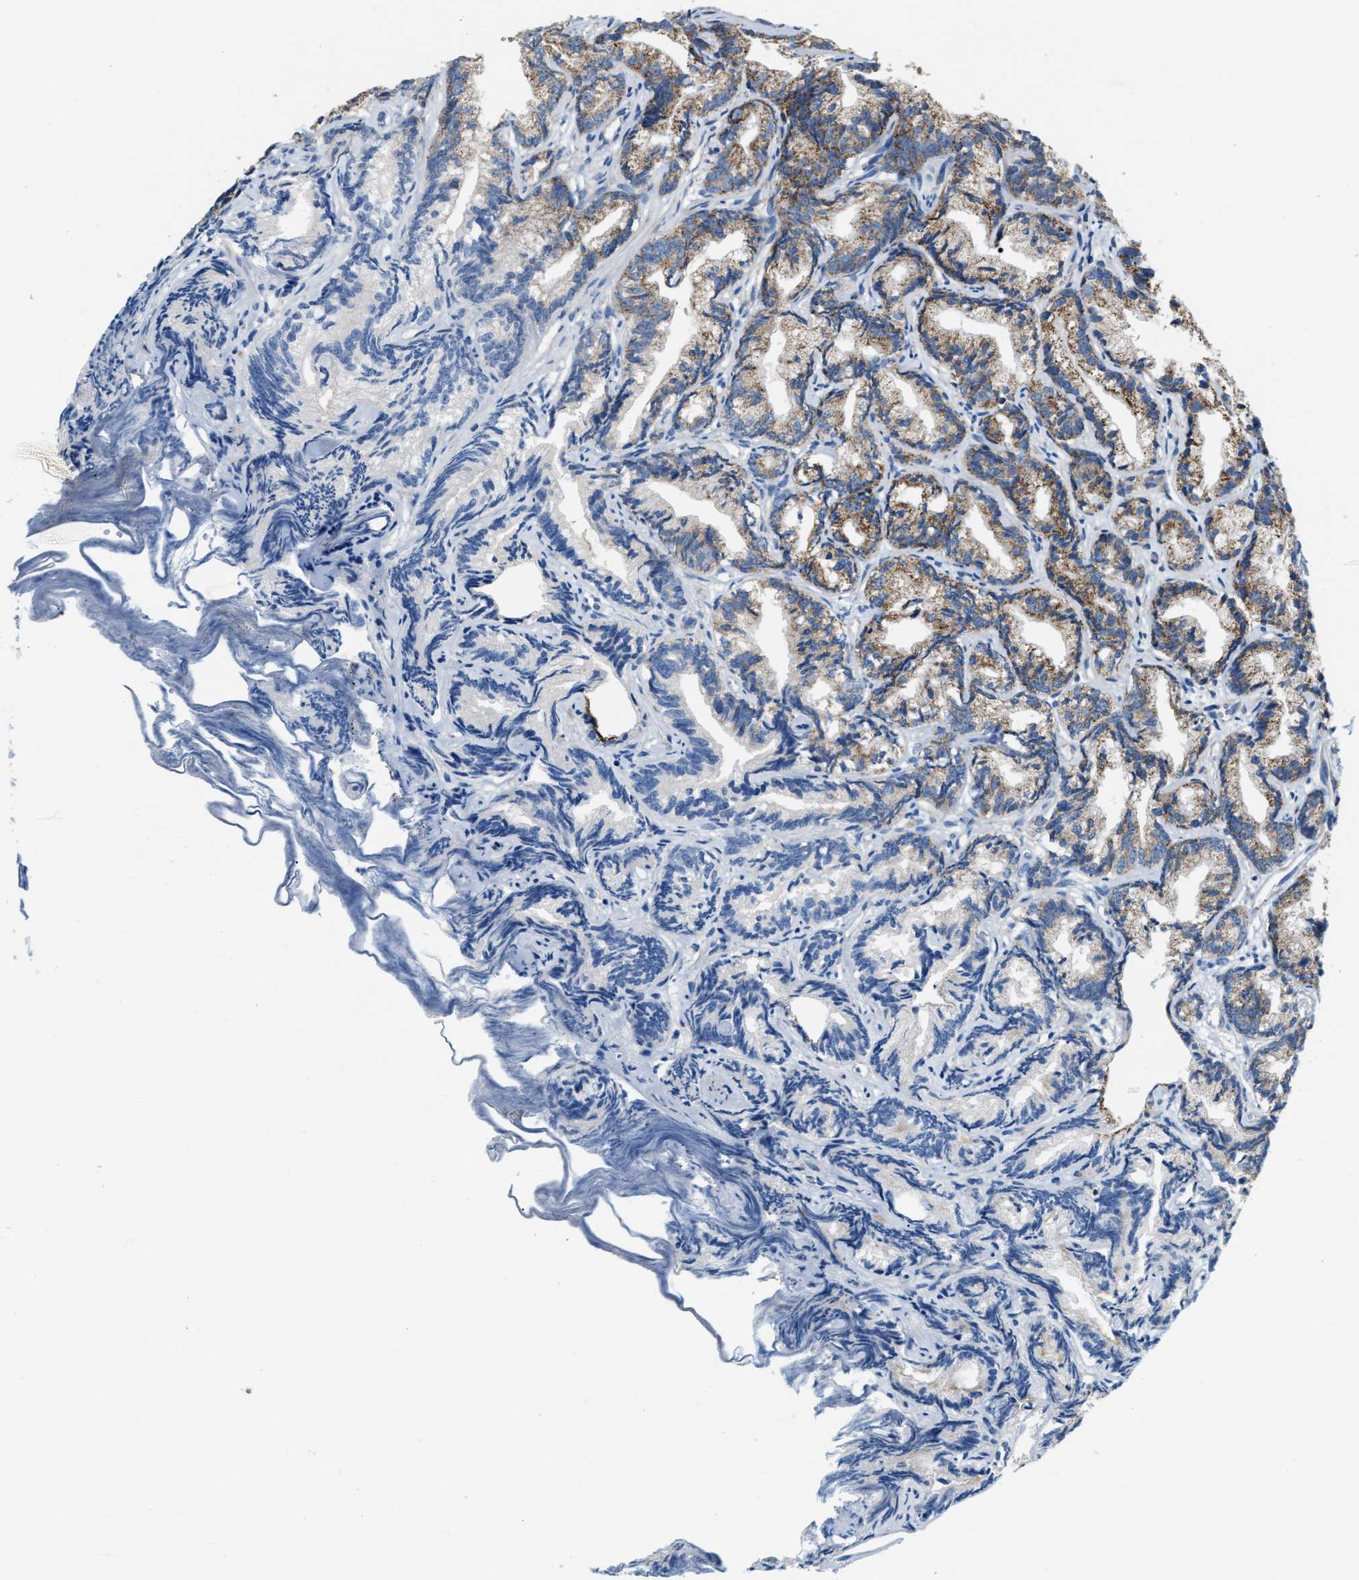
{"staining": {"intensity": "moderate", "quantity": ">75%", "location": "cytoplasmic/membranous"}, "tissue": "prostate cancer", "cell_type": "Tumor cells", "image_type": "cancer", "snomed": [{"axis": "morphology", "description": "Adenocarcinoma, Low grade"}, {"axis": "topography", "description": "Prostate"}], "caption": "This is a photomicrograph of immunohistochemistry (IHC) staining of low-grade adenocarcinoma (prostate), which shows moderate positivity in the cytoplasmic/membranous of tumor cells.", "gene": "JADE1", "patient": {"sex": "male", "age": 89}}